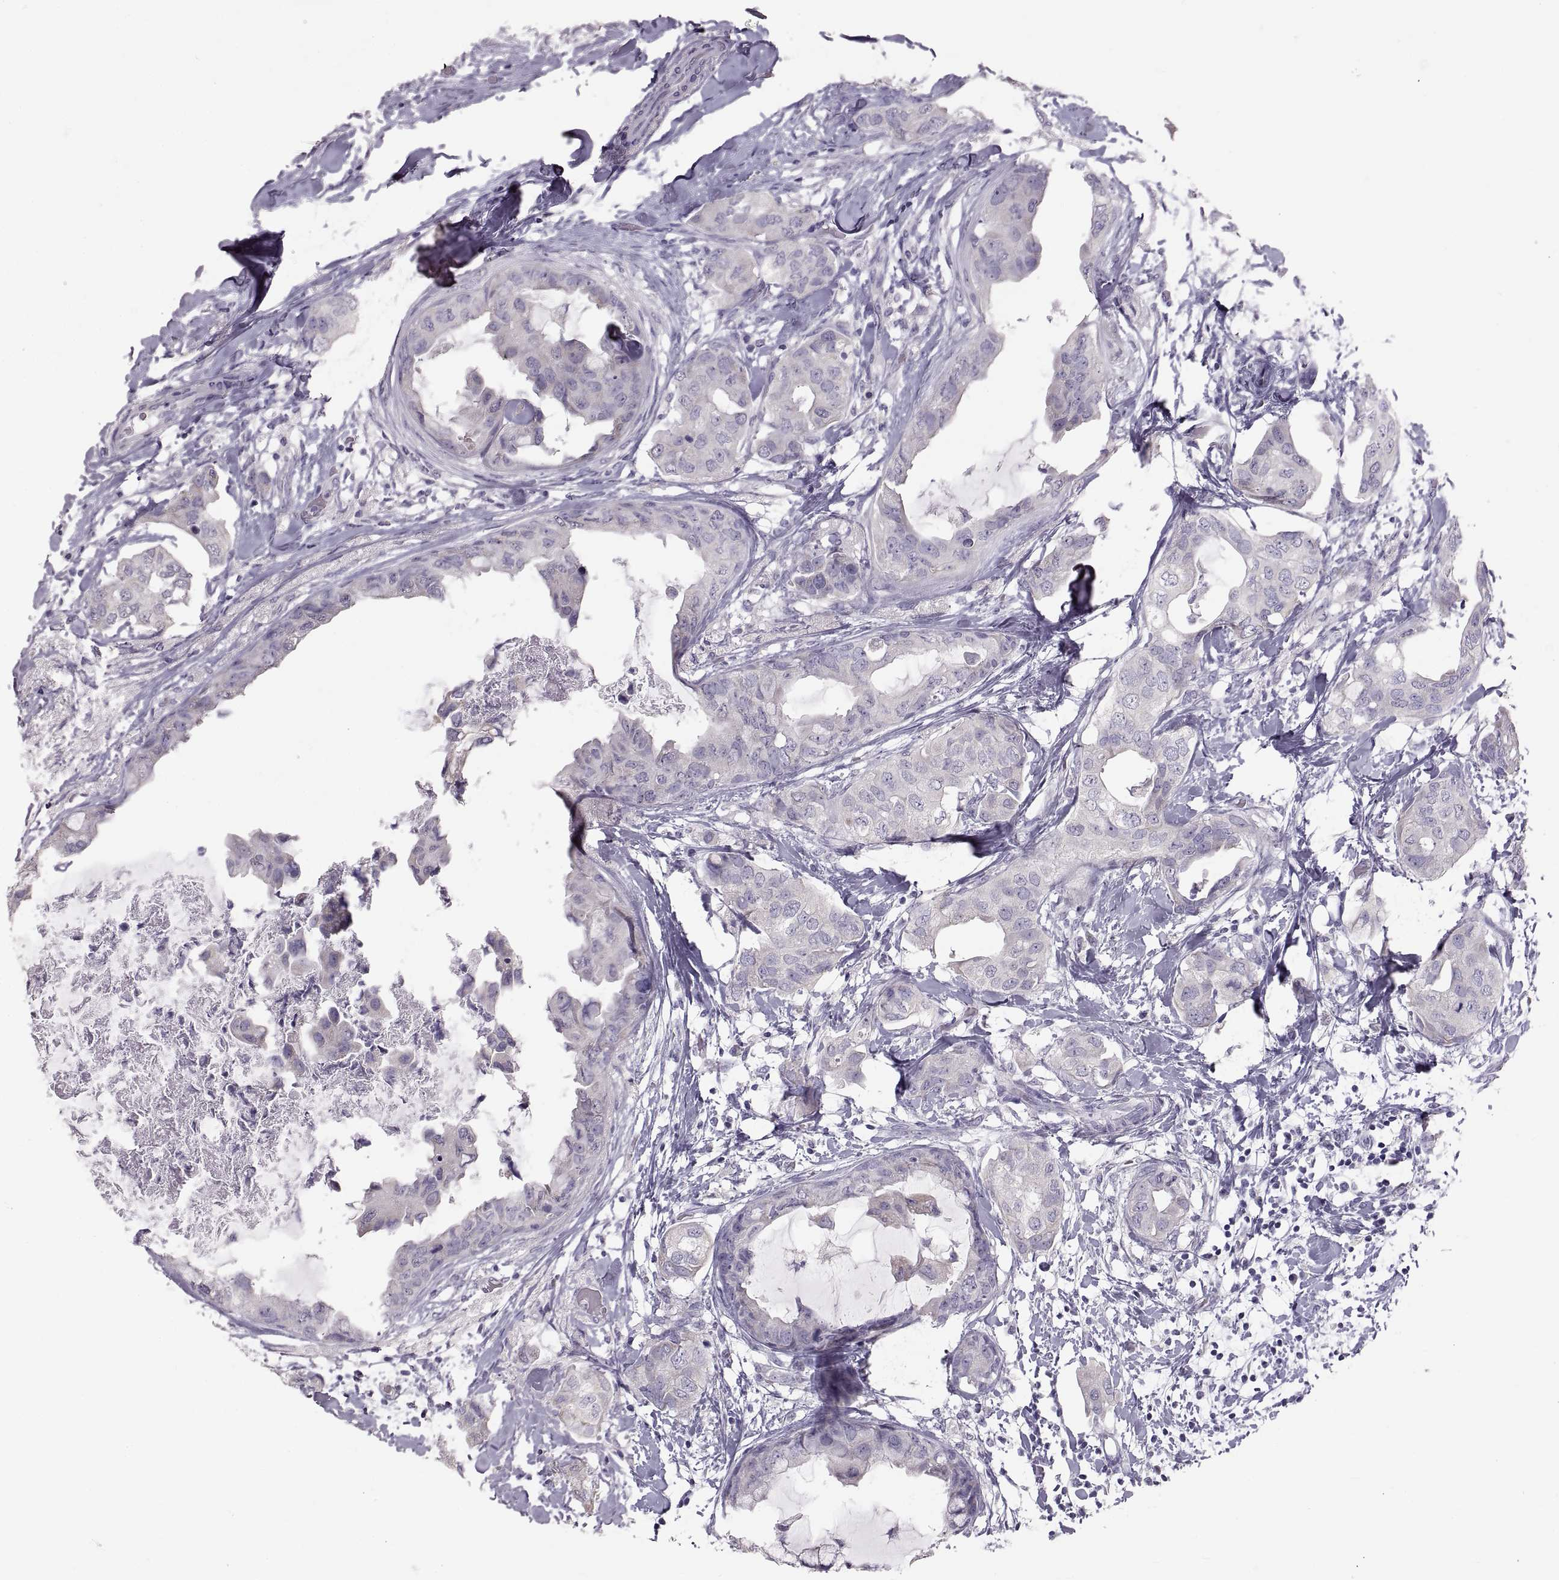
{"staining": {"intensity": "negative", "quantity": "none", "location": "none"}, "tissue": "breast cancer", "cell_type": "Tumor cells", "image_type": "cancer", "snomed": [{"axis": "morphology", "description": "Normal tissue, NOS"}, {"axis": "morphology", "description": "Duct carcinoma"}, {"axis": "topography", "description": "Breast"}], "caption": "This histopathology image is of breast cancer (invasive ductal carcinoma) stained with immunohistochemistry (IHC) to label a protein in brown with the nuclei are counter-stained blue. There is no staining in tumor cells.", "gene": "WBP2NL", "patient": {"sex": "female", "age": 40}}